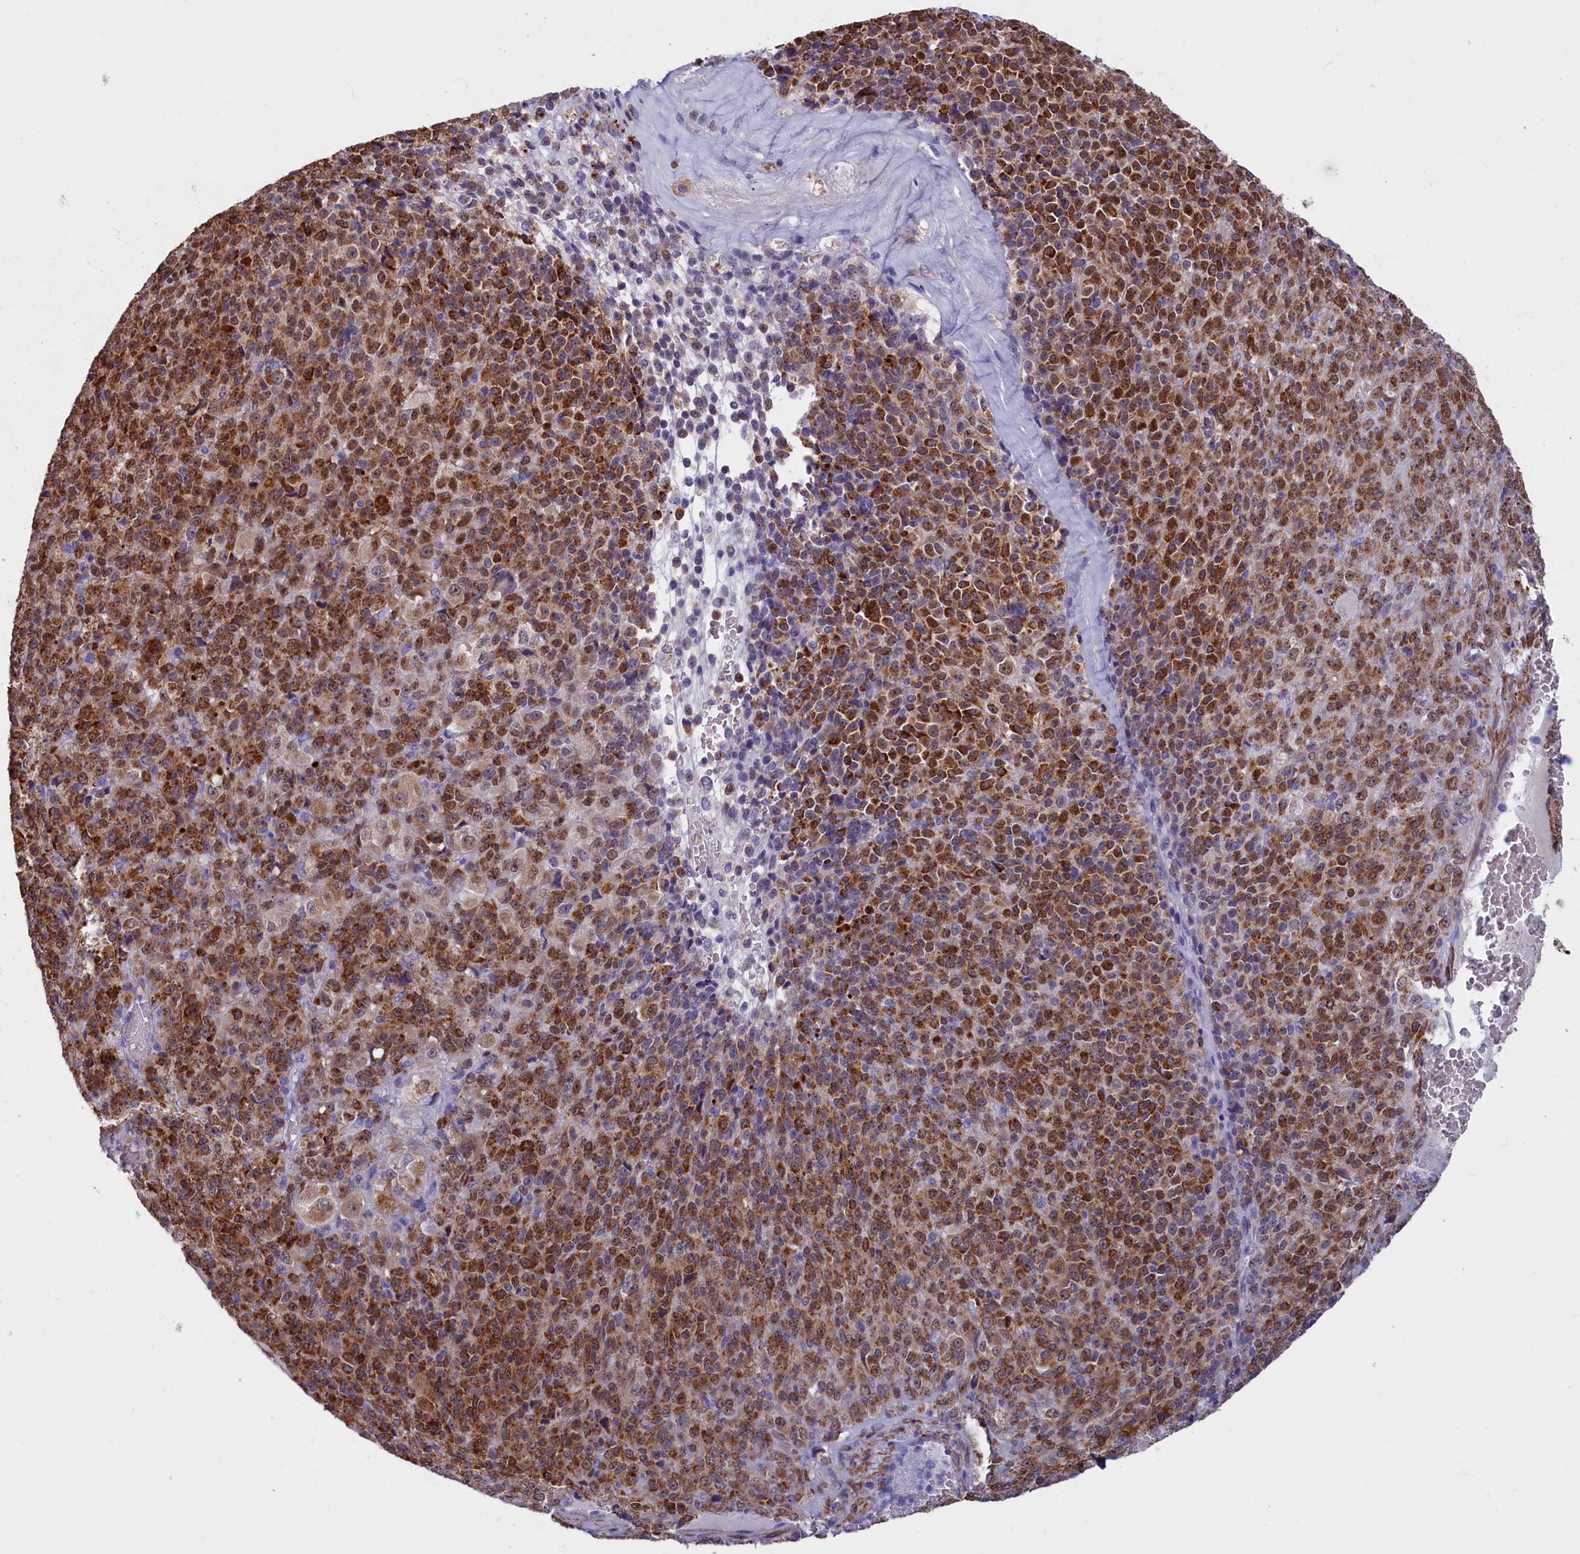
{"staining": {"intensity": "strong", "quantity": ">75%", "location": "cytoplasmic/membranous"}, "tissue": "melanoma", "cell_type": "Tumor cells", "image_type": "cancer", "snomed": [{"axis": "morphology", "description": "Malignant melanoma, Metastatic site"}, {"axis": "topography", "description": "Brain"}], "caption": "IHC micrograph of neoplastic tissue: melanoma stained using immunohistochemistry exhibits high levels of strong protein expression localized specifically in the cytoplasmic/membranous of tumor cells, appearing as a cytoplasmic/membranous brown color.", "gene": "GAPDHS", "patient": {"sex": "female", "age": 56}}